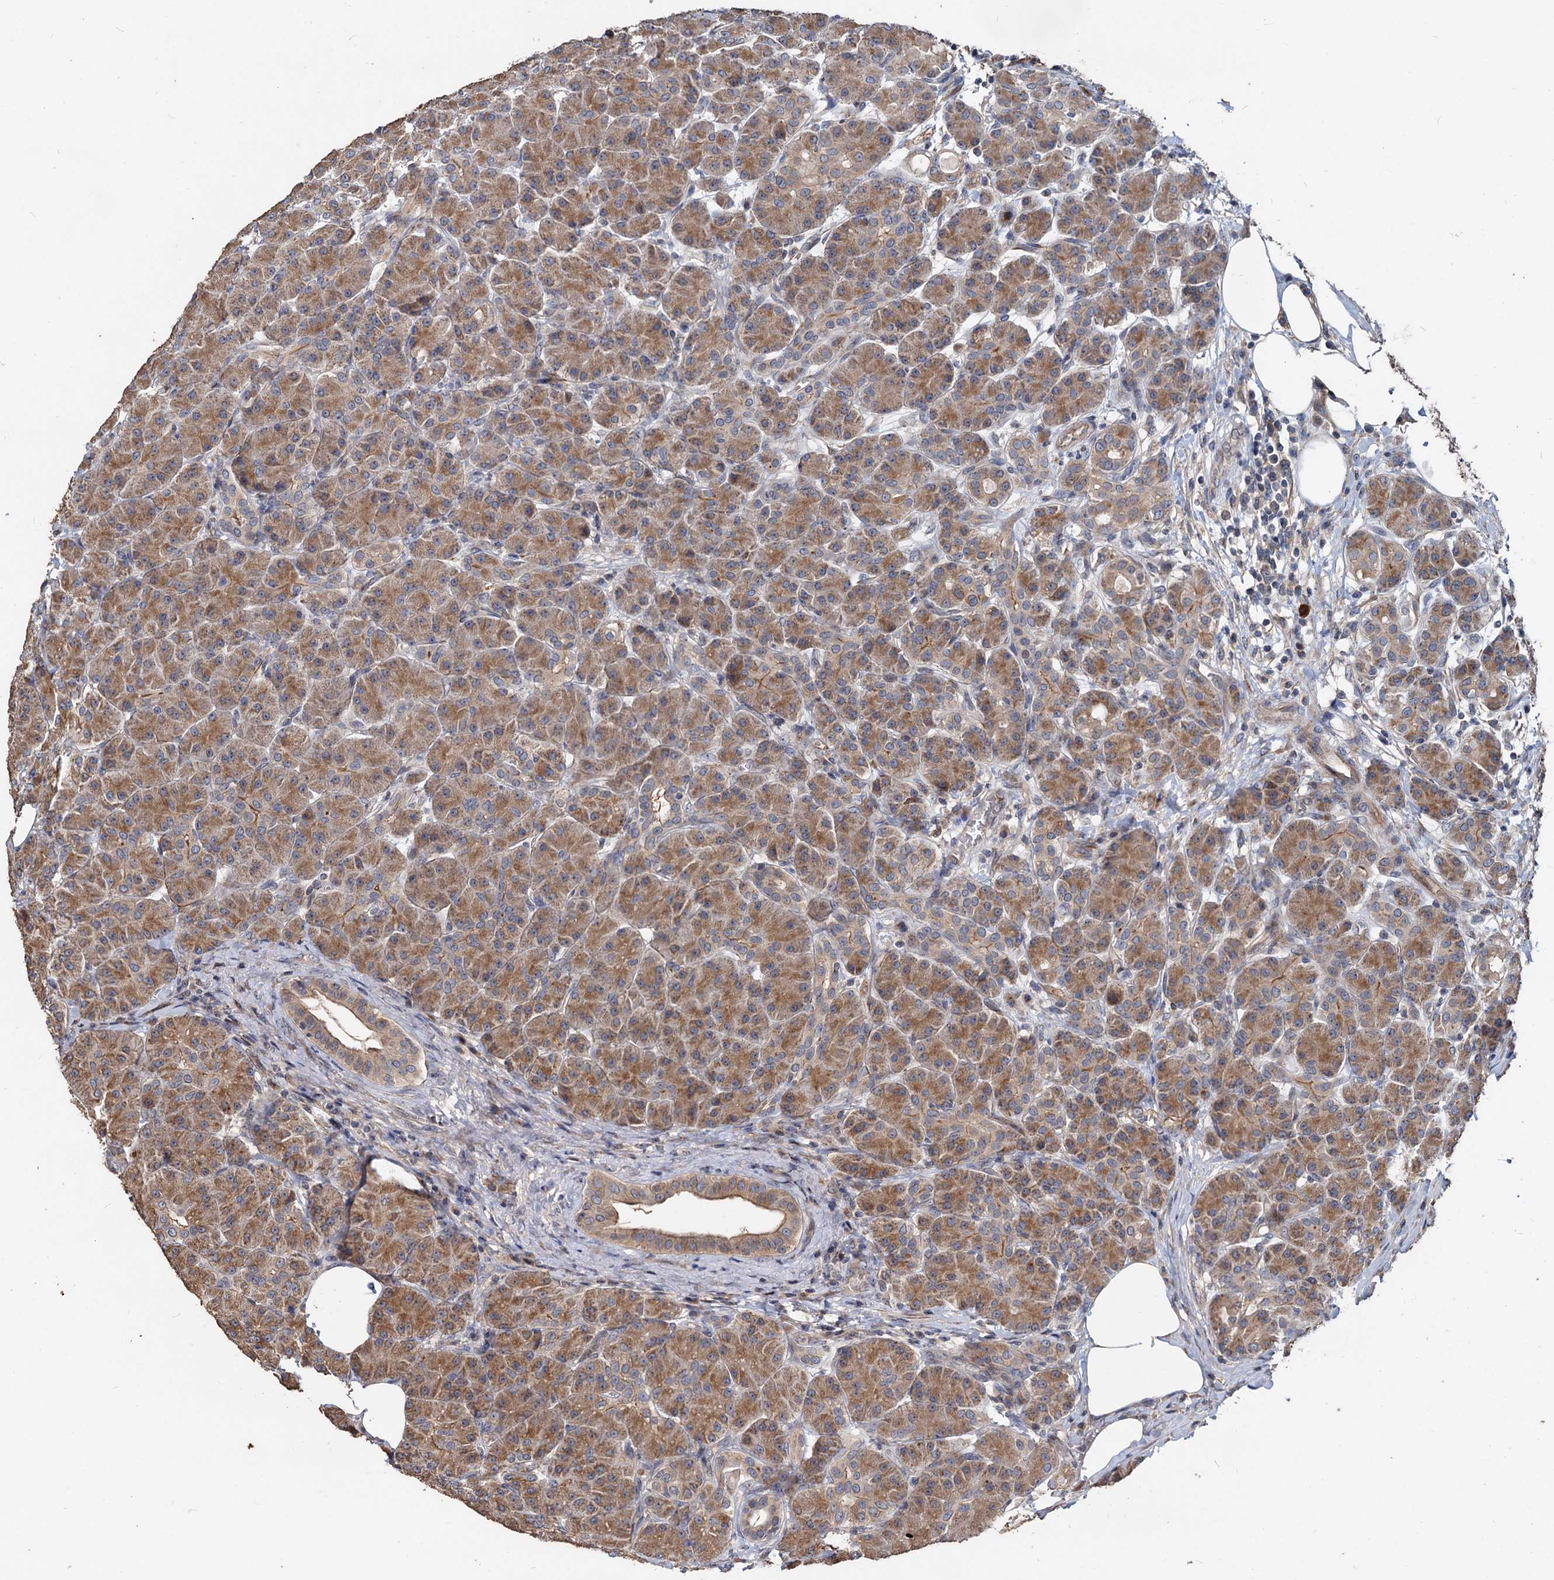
{"staining": {"intensity": "moderate", "quantity": ">75%", "location": "cytoplasmic/membranous"}, "tissue": "pancreas", "cell_type": "Exocrine glandular cells", "image_type": "normal", "snomed": [{"axis": "morphology", "description": "Normal tissue, NOS"}, {"axis": "topography", "description": "Pancreas"}], "caption": "A brown stain highlights moderate cytoplasmic/membranous staining of a protein in exocrine glandular cells of normal pancreas.", "gene": "DEPDC4", "patient": {"sex": "male", "age": 63}}